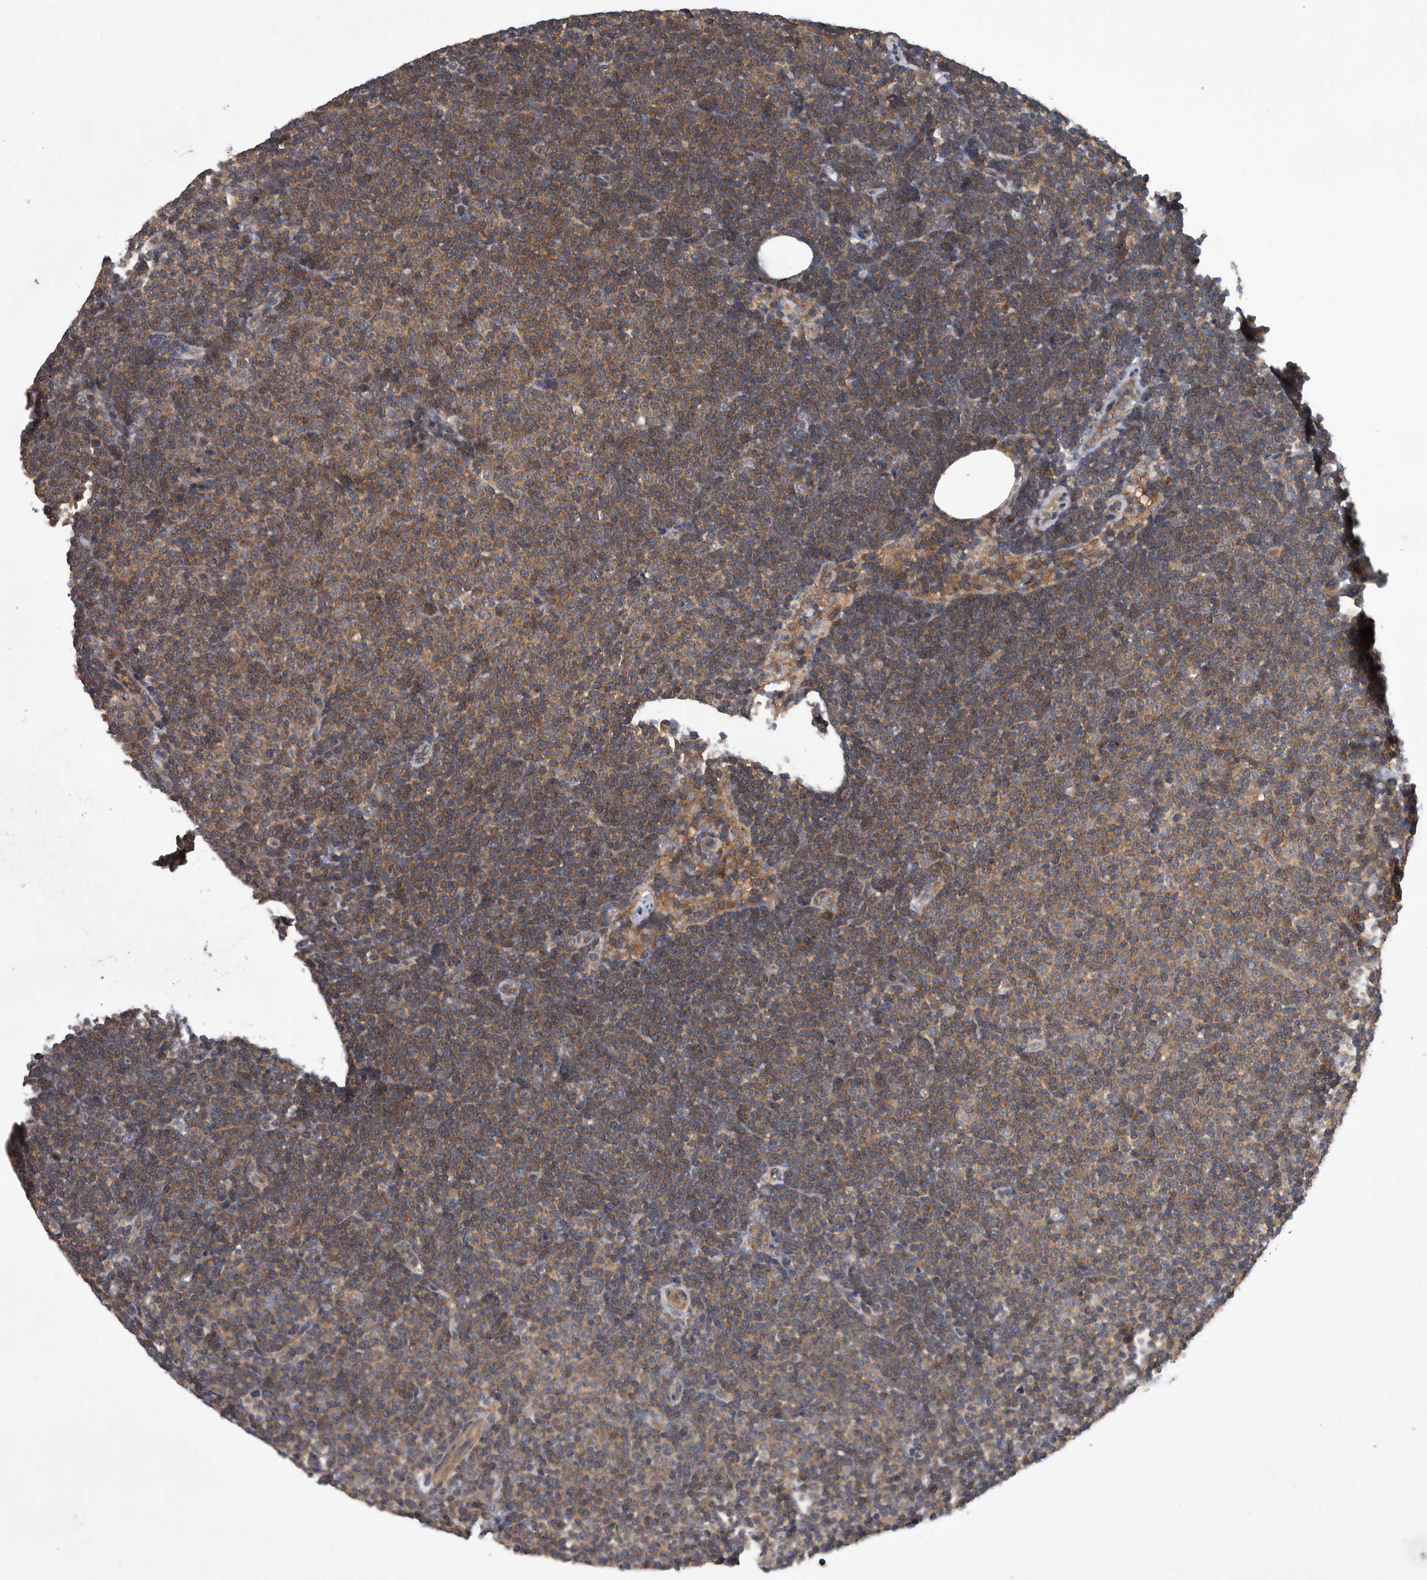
{"staining": {"intensity": "moderate", "quantity": ">75%", "location": "cytoplasmic/membranous"}, "tissue": "lymphoma", "cell_type": "Tumor cells", "image_type": "cancer", "snomed": [{"axis": "morphology", "description": "Malignant lymphoma, non-Hodgkin's type, Low grade"}, {"axis": "topography", "description": "Lymph node"}], "caption": "A brown stain shows moderate cytoplasmic/membranous expression of a protein in human low-grade malignant lymphoma, non-Hodgkin's type tumor cells.", "gene": "OXR1", "patient": {"sex": "female", "age": 53}}